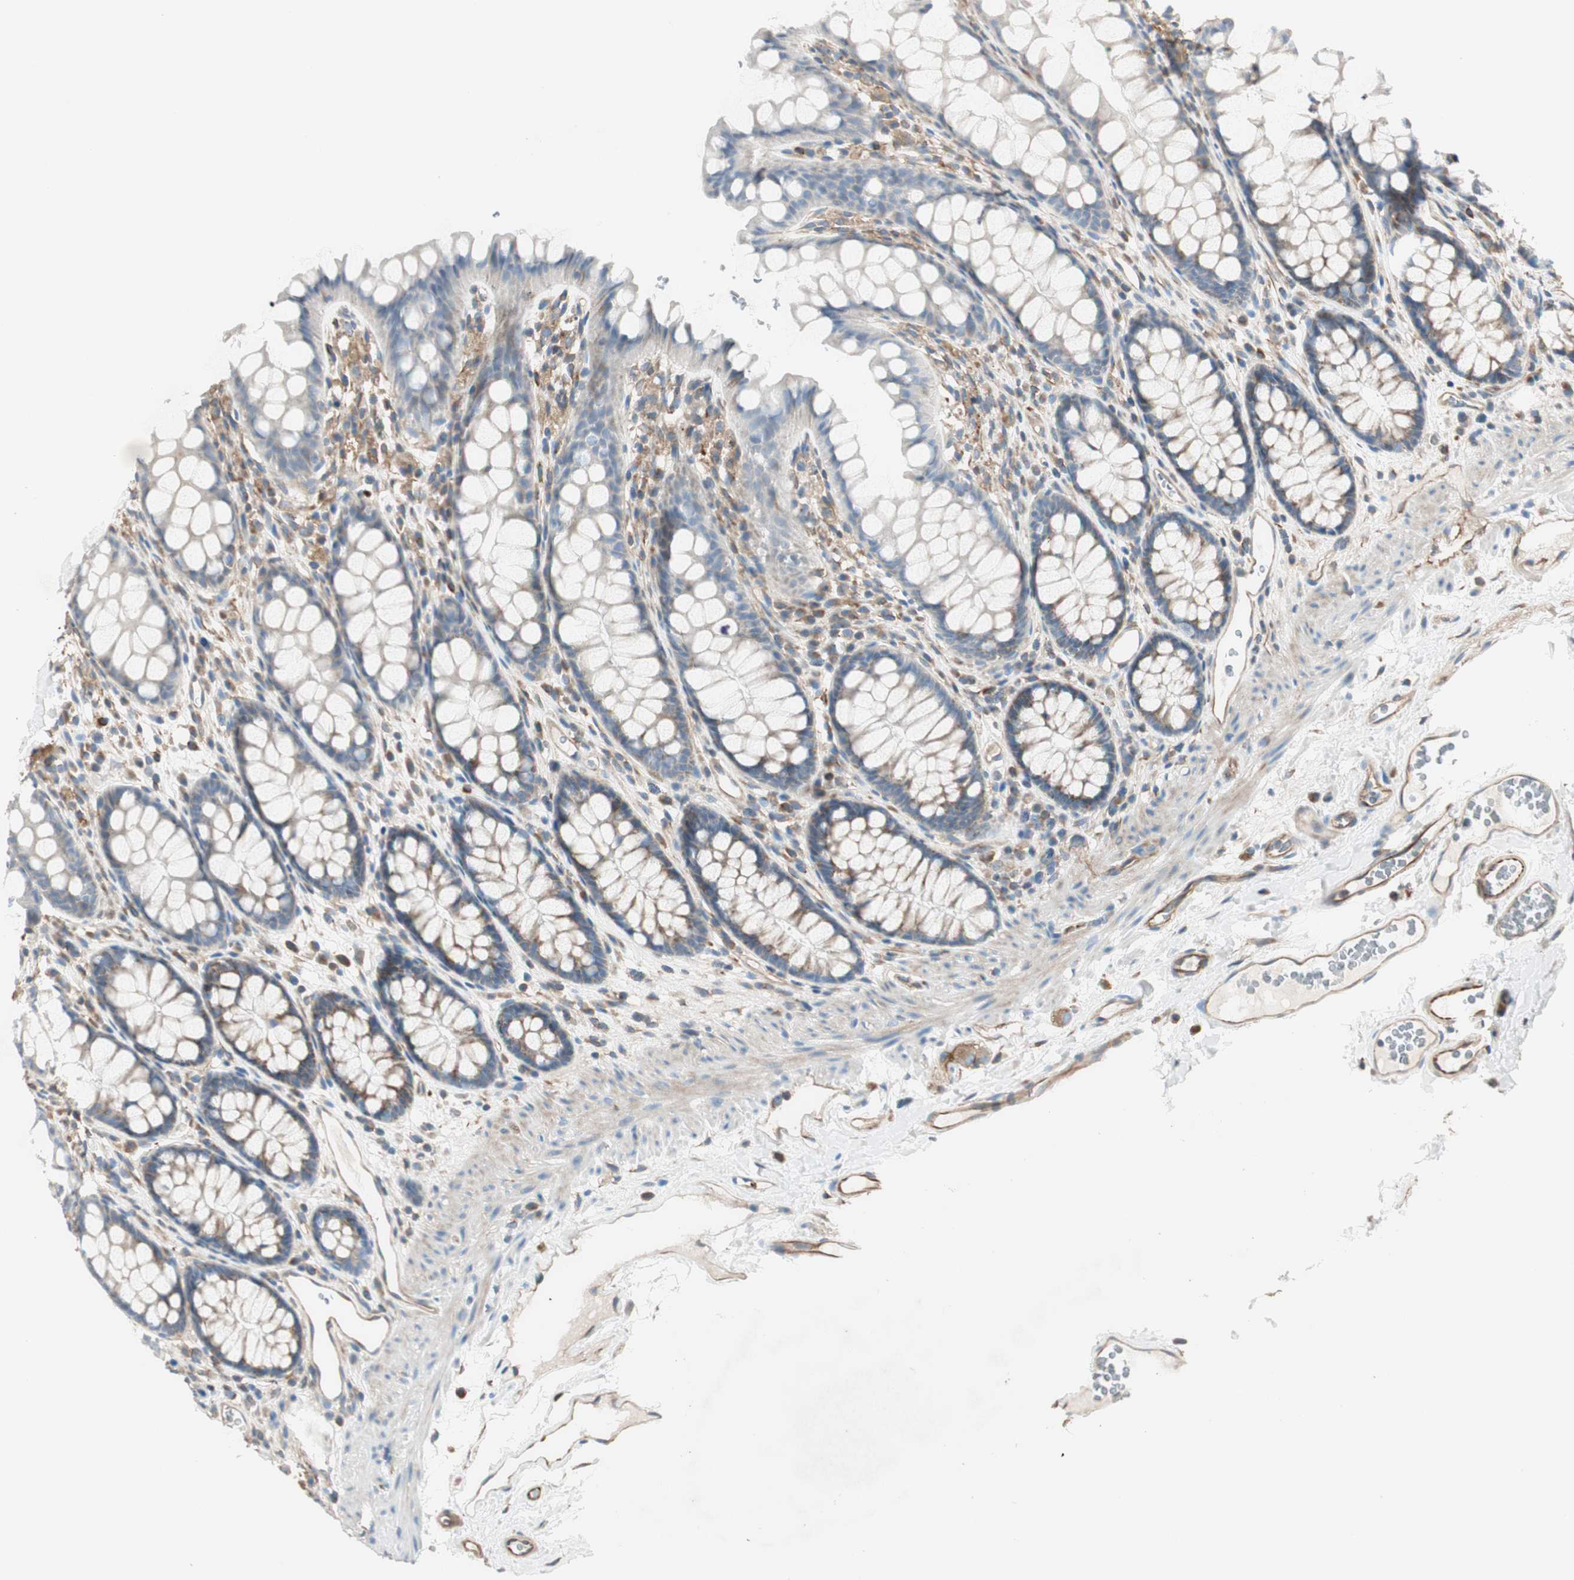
{"staining": {"intensity": "moderate", "quantity": ">75%", "location": "cytoplasmic/membranous"}, "tissue": "colon", "cell_type": "Endothelial cells", "image_type": "normal", "snomed": [{"axis": "morphology", "description": "Normal tissue, NOS"}, {"axis": "topography", "description": "Colon"}], "caption": "Brown immunohistochemical staining in unremarkable colon reveals moderate cytoplasmic/membranous expression in about >75% of endothelial cells.", "gene": "SRCIN1", "patient": {"sex": "female", "age": 55}}